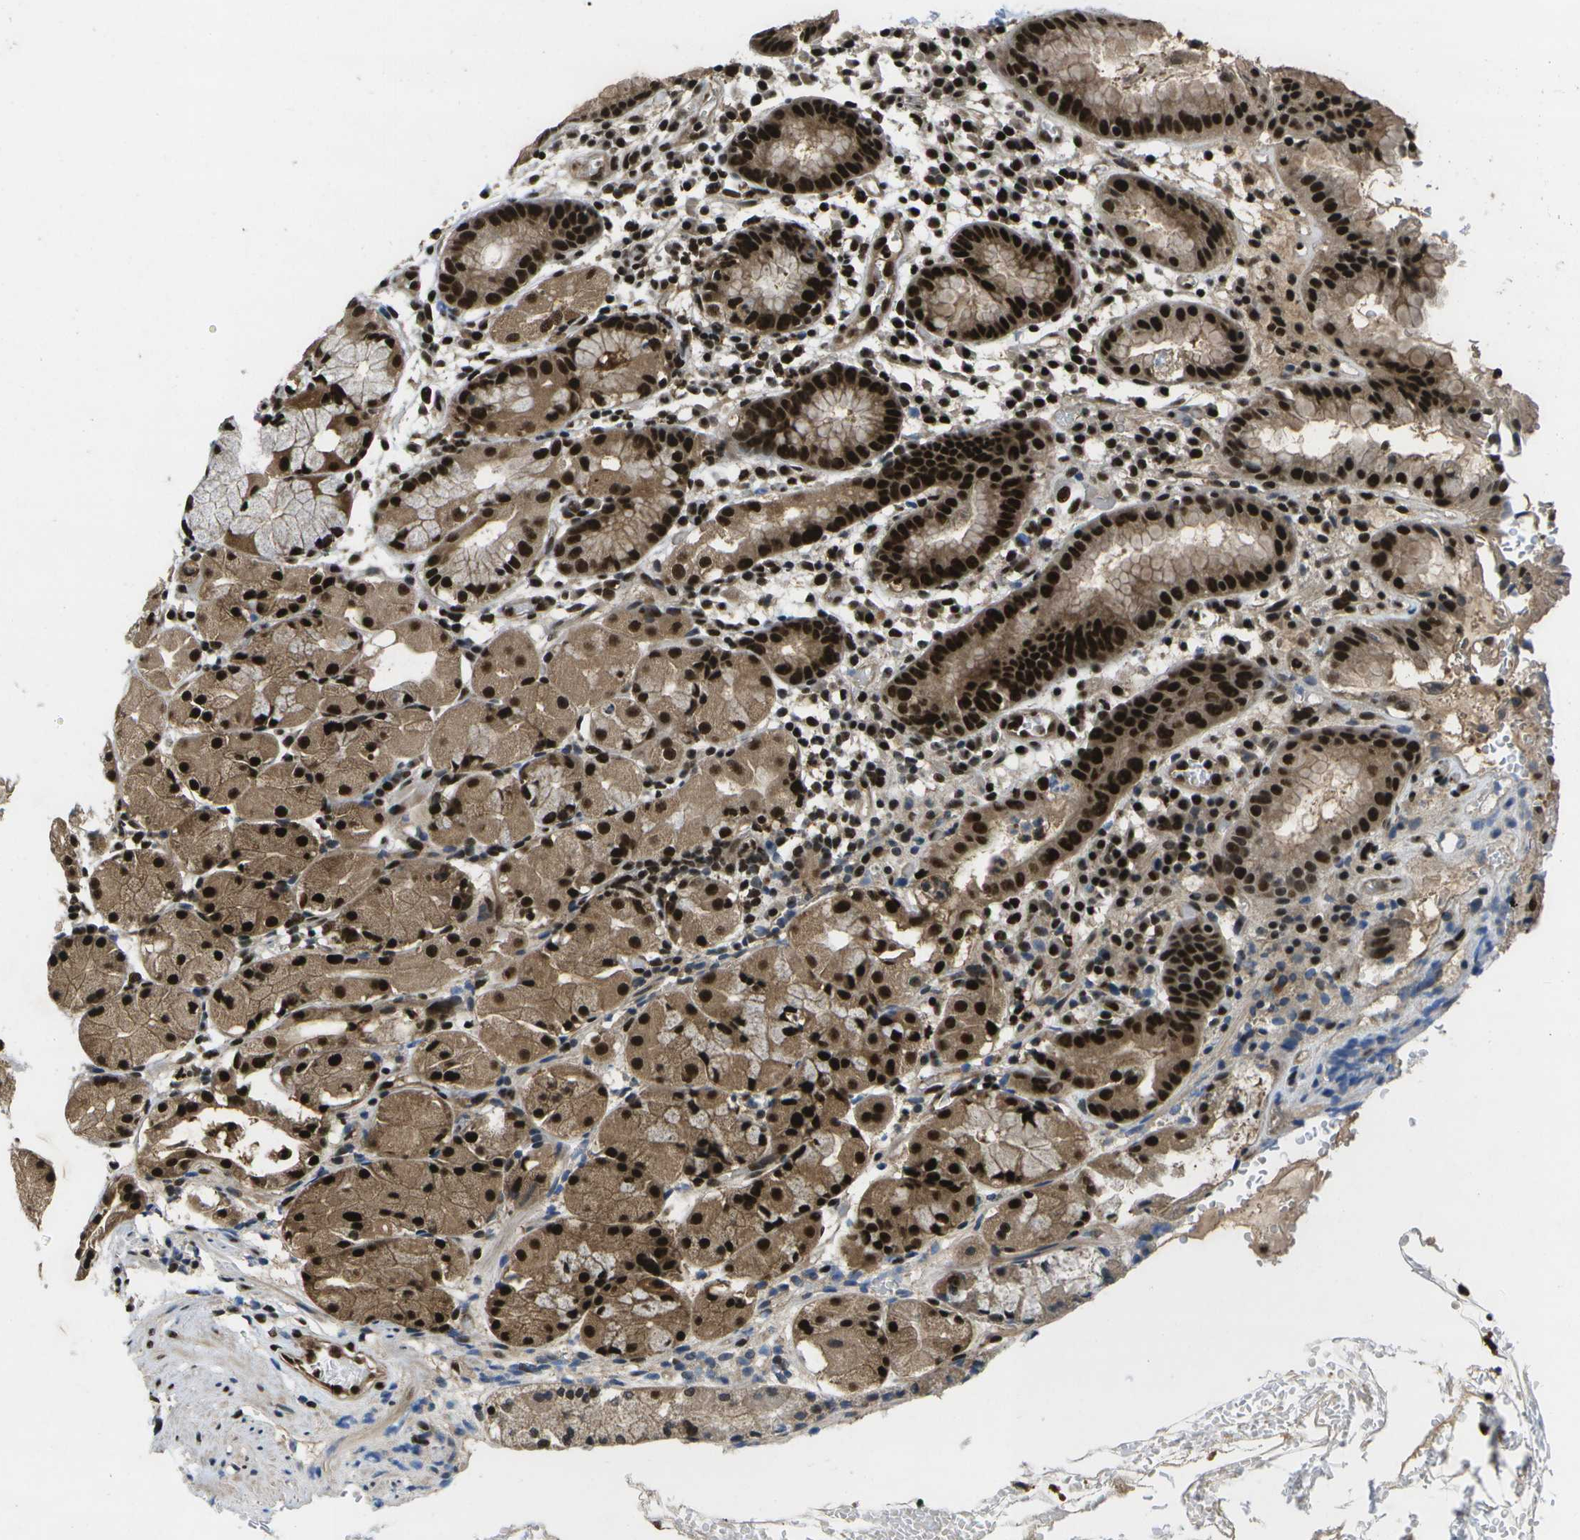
{"staining": {"intensity": "strong", "quantity": ">75%", "location": "cytoplasmic/membranous,nuclear"}, "tissue": "stomach", "cell_type": "Glandular cells", "image_type": "normal", "snomed": [{"axis": "morphology", "description": "Normal tissue, NOS"}, {"axis": "topography", "description": "Stomach"}, {"axis": "topography", "description": "Stomach, lower"}], "caption": "An image of human stomach stained for a protein shows strong cytoplasmic/membranous,nuclear brown staining in glandular cells.", "gene": "GANC", "patient": {"sex": "female", "age": 75}}